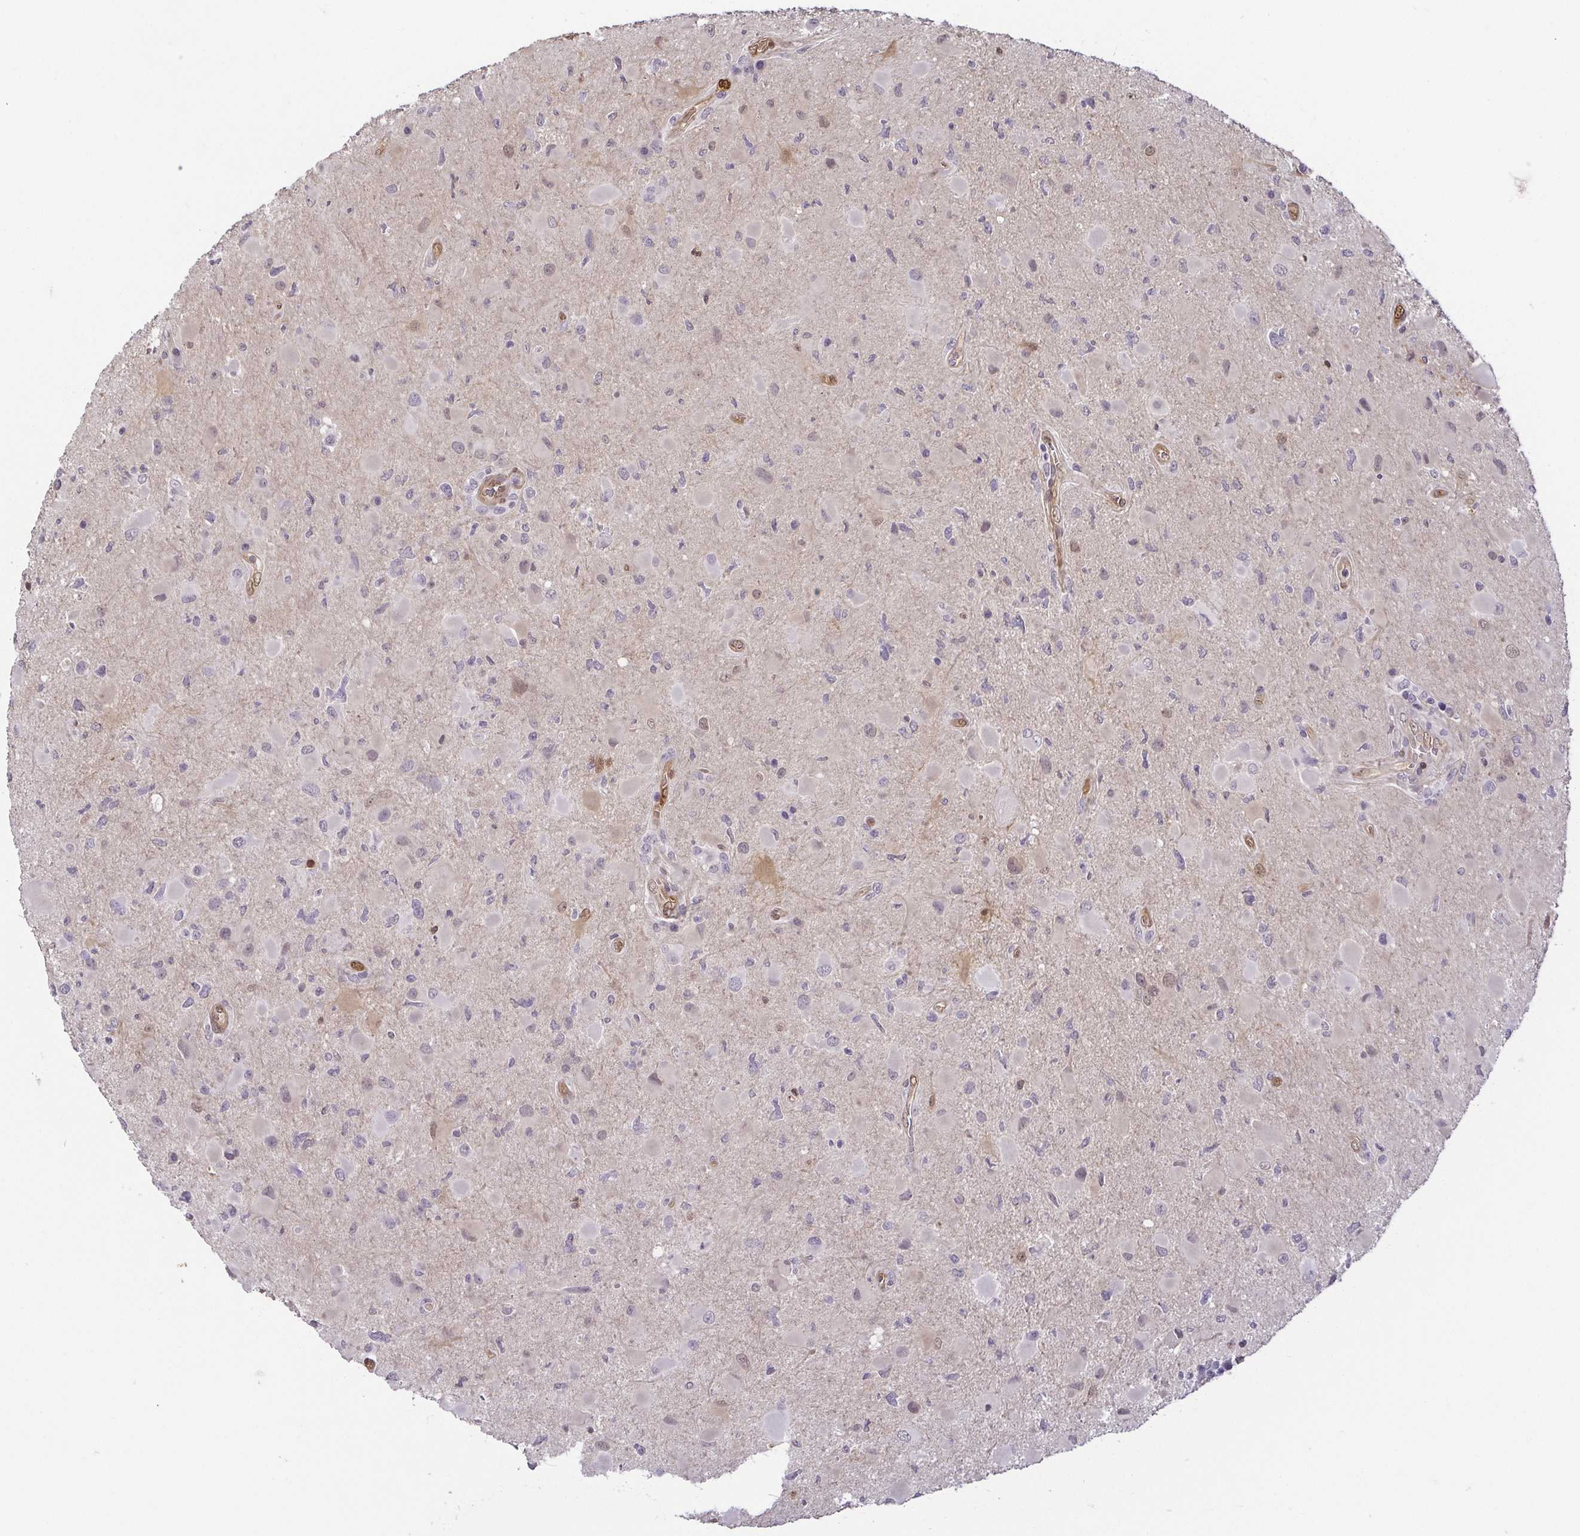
{"staining": {"intensity": "negative", "quantity": "none", "location": "none"}, "tissue": "glioma", "cell_type": "Tumor cells", "image_type": "cancer", "snomed": [{"axis": "morphology", "description": "Glioma, malignant, Low grade"}, {"axis": "topography", "description": "Brain"}], "caption": "High power microscopy image of an immunohistochemistry (IHC) photomicrograph of glioma, revealing no significant expression in tumor cells.", "gene": "HOPX", "patient": {"sex": "female", "age": 32}}